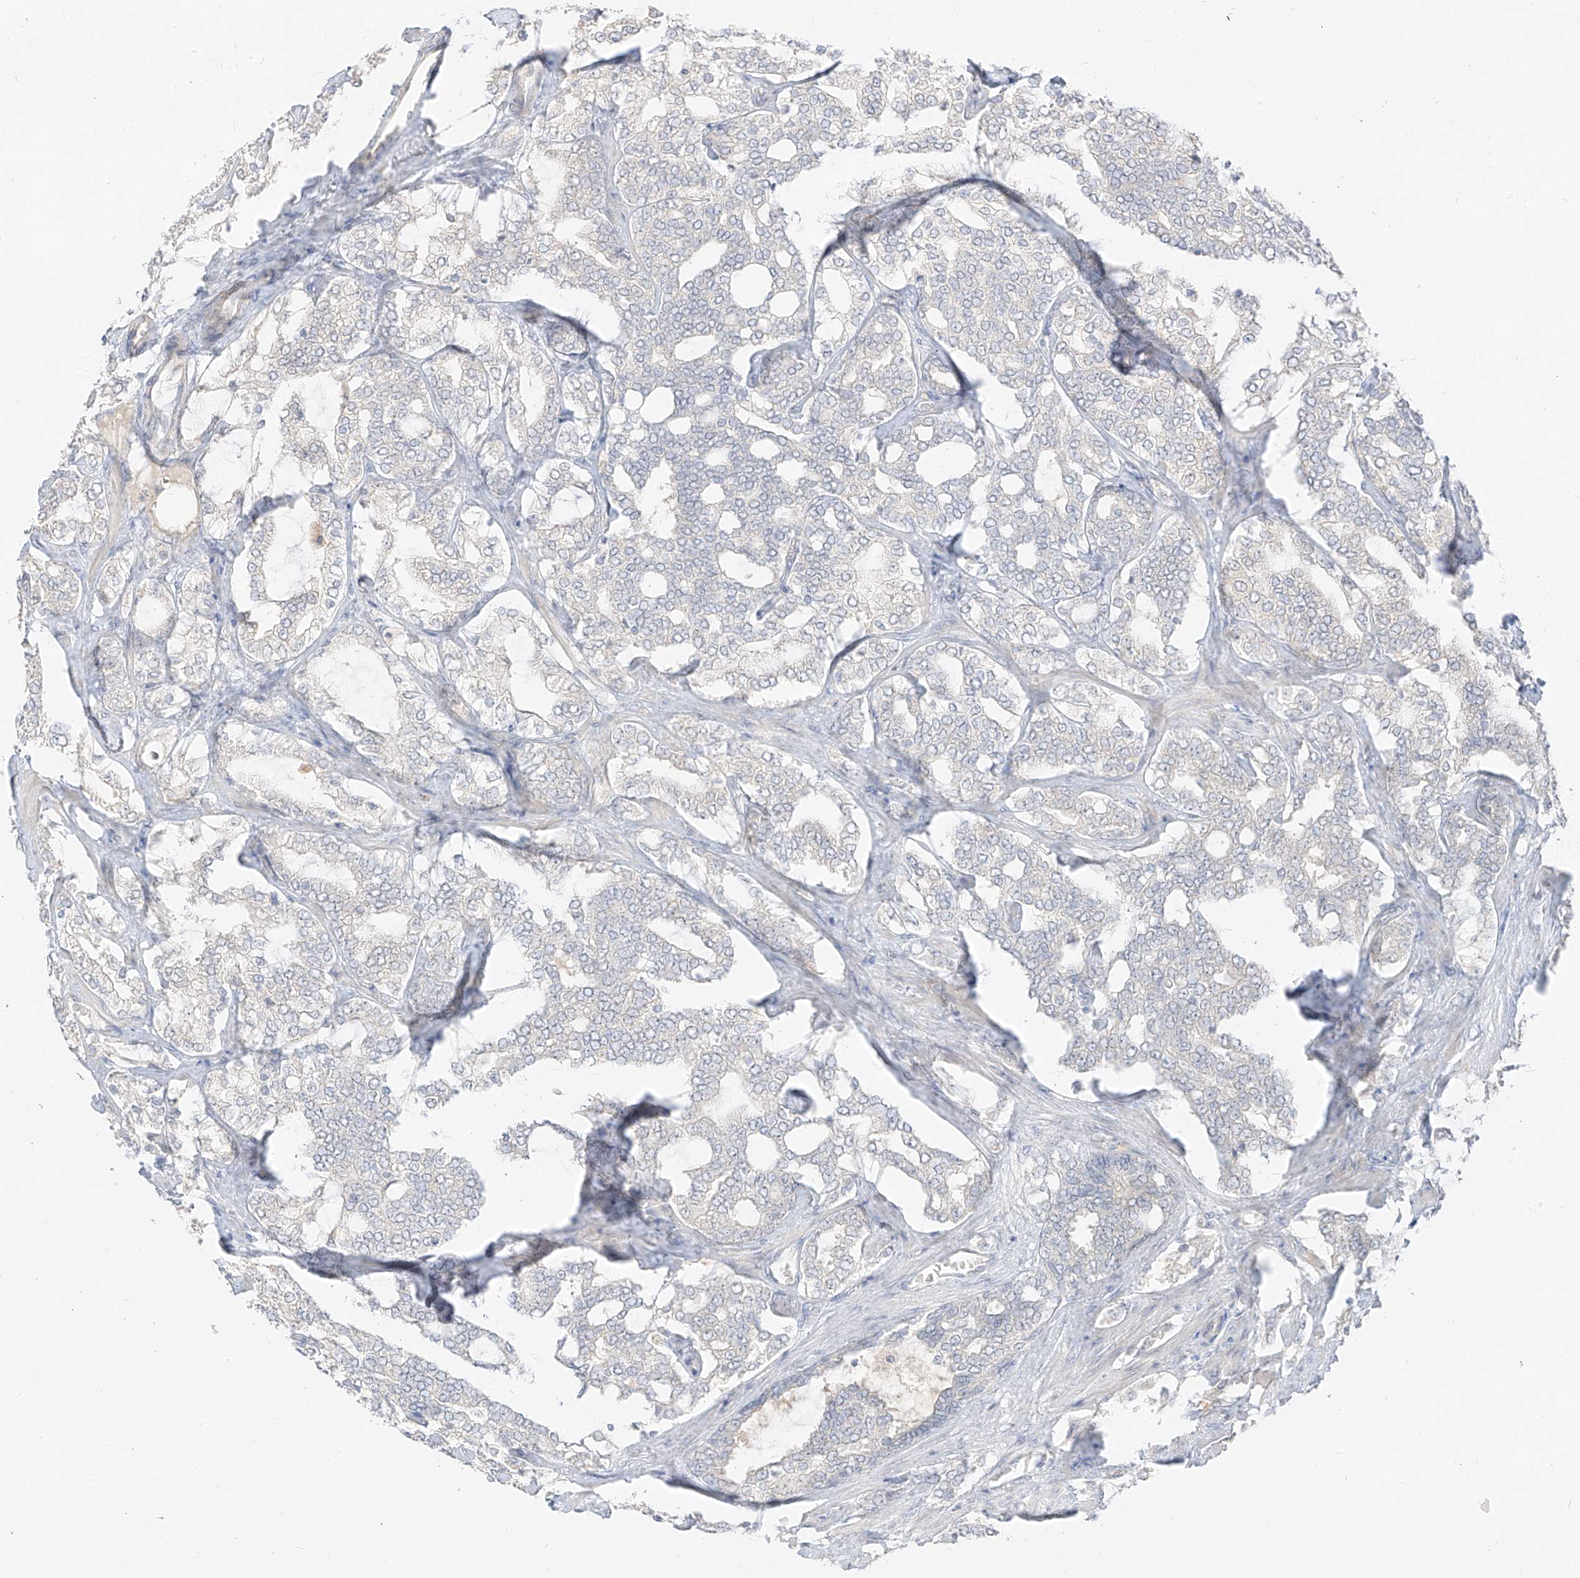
{"staining": {"intensity": "negative", "quantity": "none", "location": "none"}, "tissue": "prostate cancer", "cell_type": "Tumor cells", "image_type": "cancer", "snomed": [{"axis": "morphology", "description": "Adenocarcinoma, High grade"}, {"axis": "topography", "description": "Prostate"}], "caption": "There is no significant expression in tumor cells of prostate high-grade adenocarcinoma.", "gene": "LIPT1", "patient": {"sex": "male", "age": 64}}